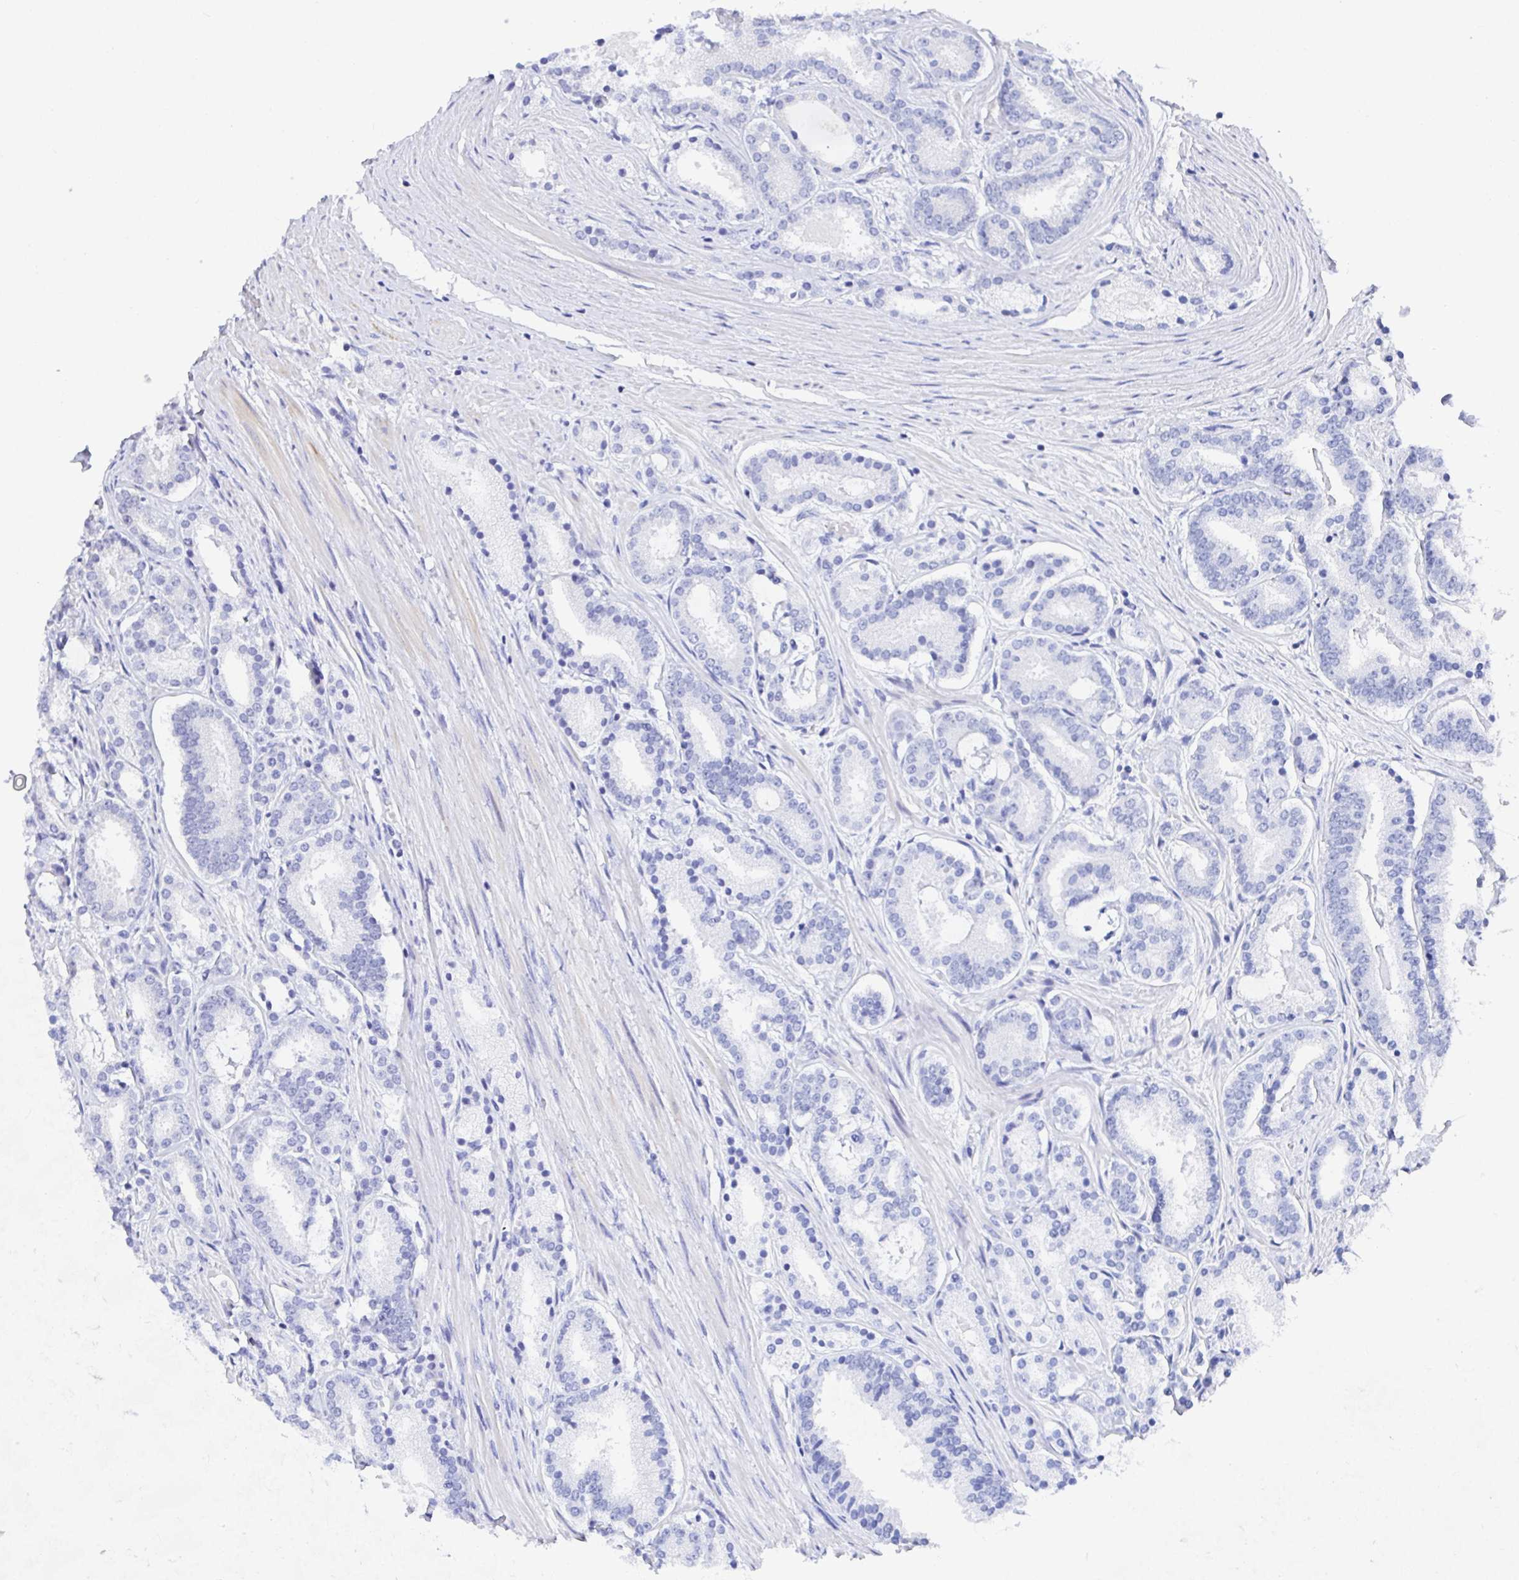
{"staining": {"intensity": "negative", "quantity": "none", "location": "none"}, "tissue": "prostate cancer", "cell_type": "Tumor cells", "image_type": "cancer", "snomed": [{"axis": "morphology", "description": "Adenocarcinoma, High grade"}, {"axis": "topography", "description": "Prostate"}], "caption": "An image of prostate adenocarcinoma (high-grade) stained for a protein exhibits no brown staining in tumor cells. The staining is performed using DAB brown chromogen with nuclei counter-stained in using hematoxylin.", "gene": "ATP5F1C", "patient": {"sex": "male", "age": 63}}